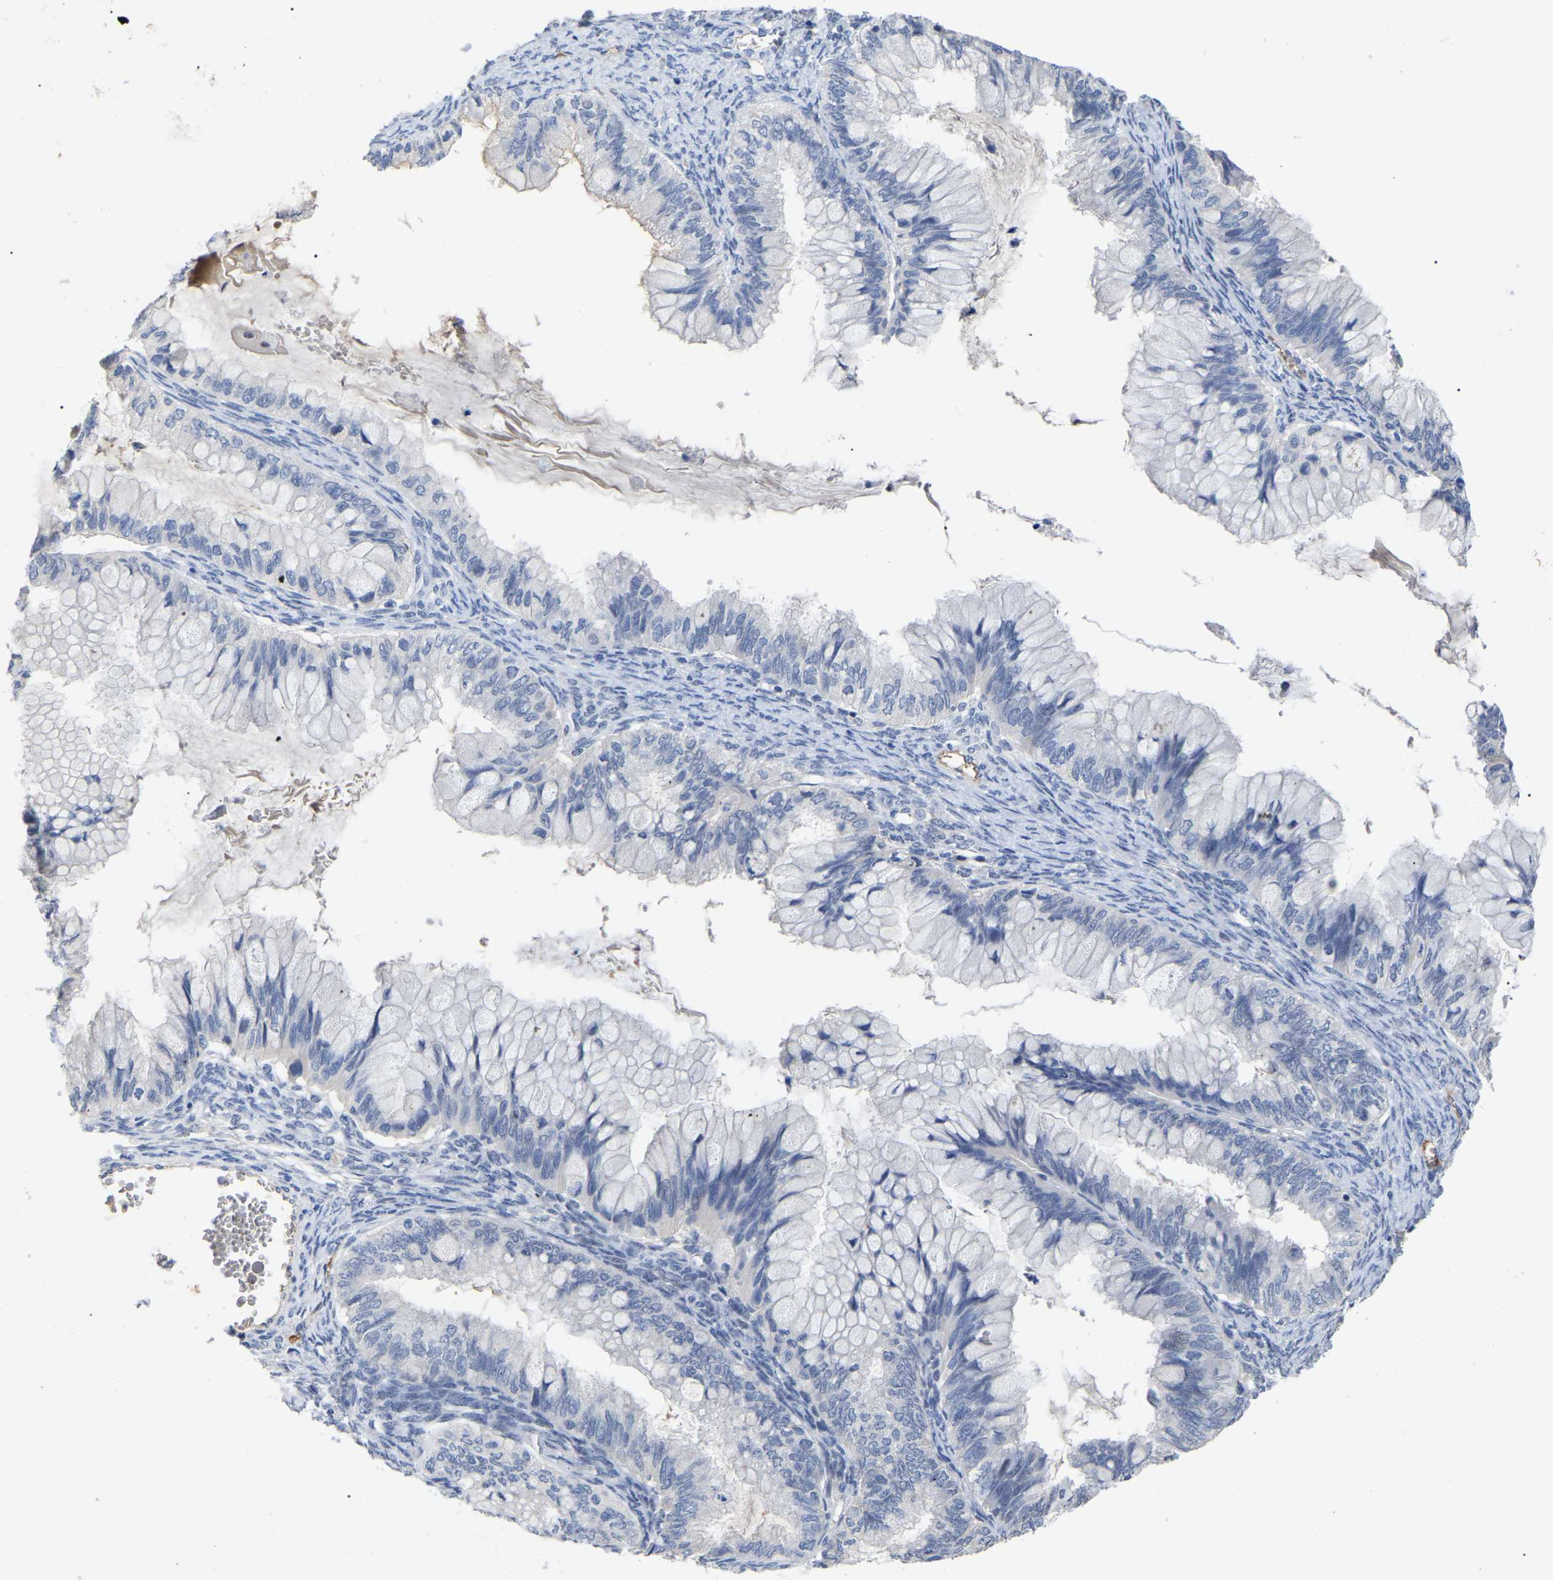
{"staining": {"intensity": "negative", "quantity": "none", "location": "none"}, "tissue": "ovarian cancer", "cell_type": "Tumor cells", "image_type": "cancer", "snomed": [{"axis": "morphology", "description": "Cystadenocarcinoma, mucinous, NOS"}, {"axis": "topography", "description": "Ovary"}], "caption": "Image shows no significant protein positivity in tumor cells of mucinous cystadenocarcinoma (ovarian).", "gene": "SMPD2", "patient": {"sex": "female", "age": 80}}